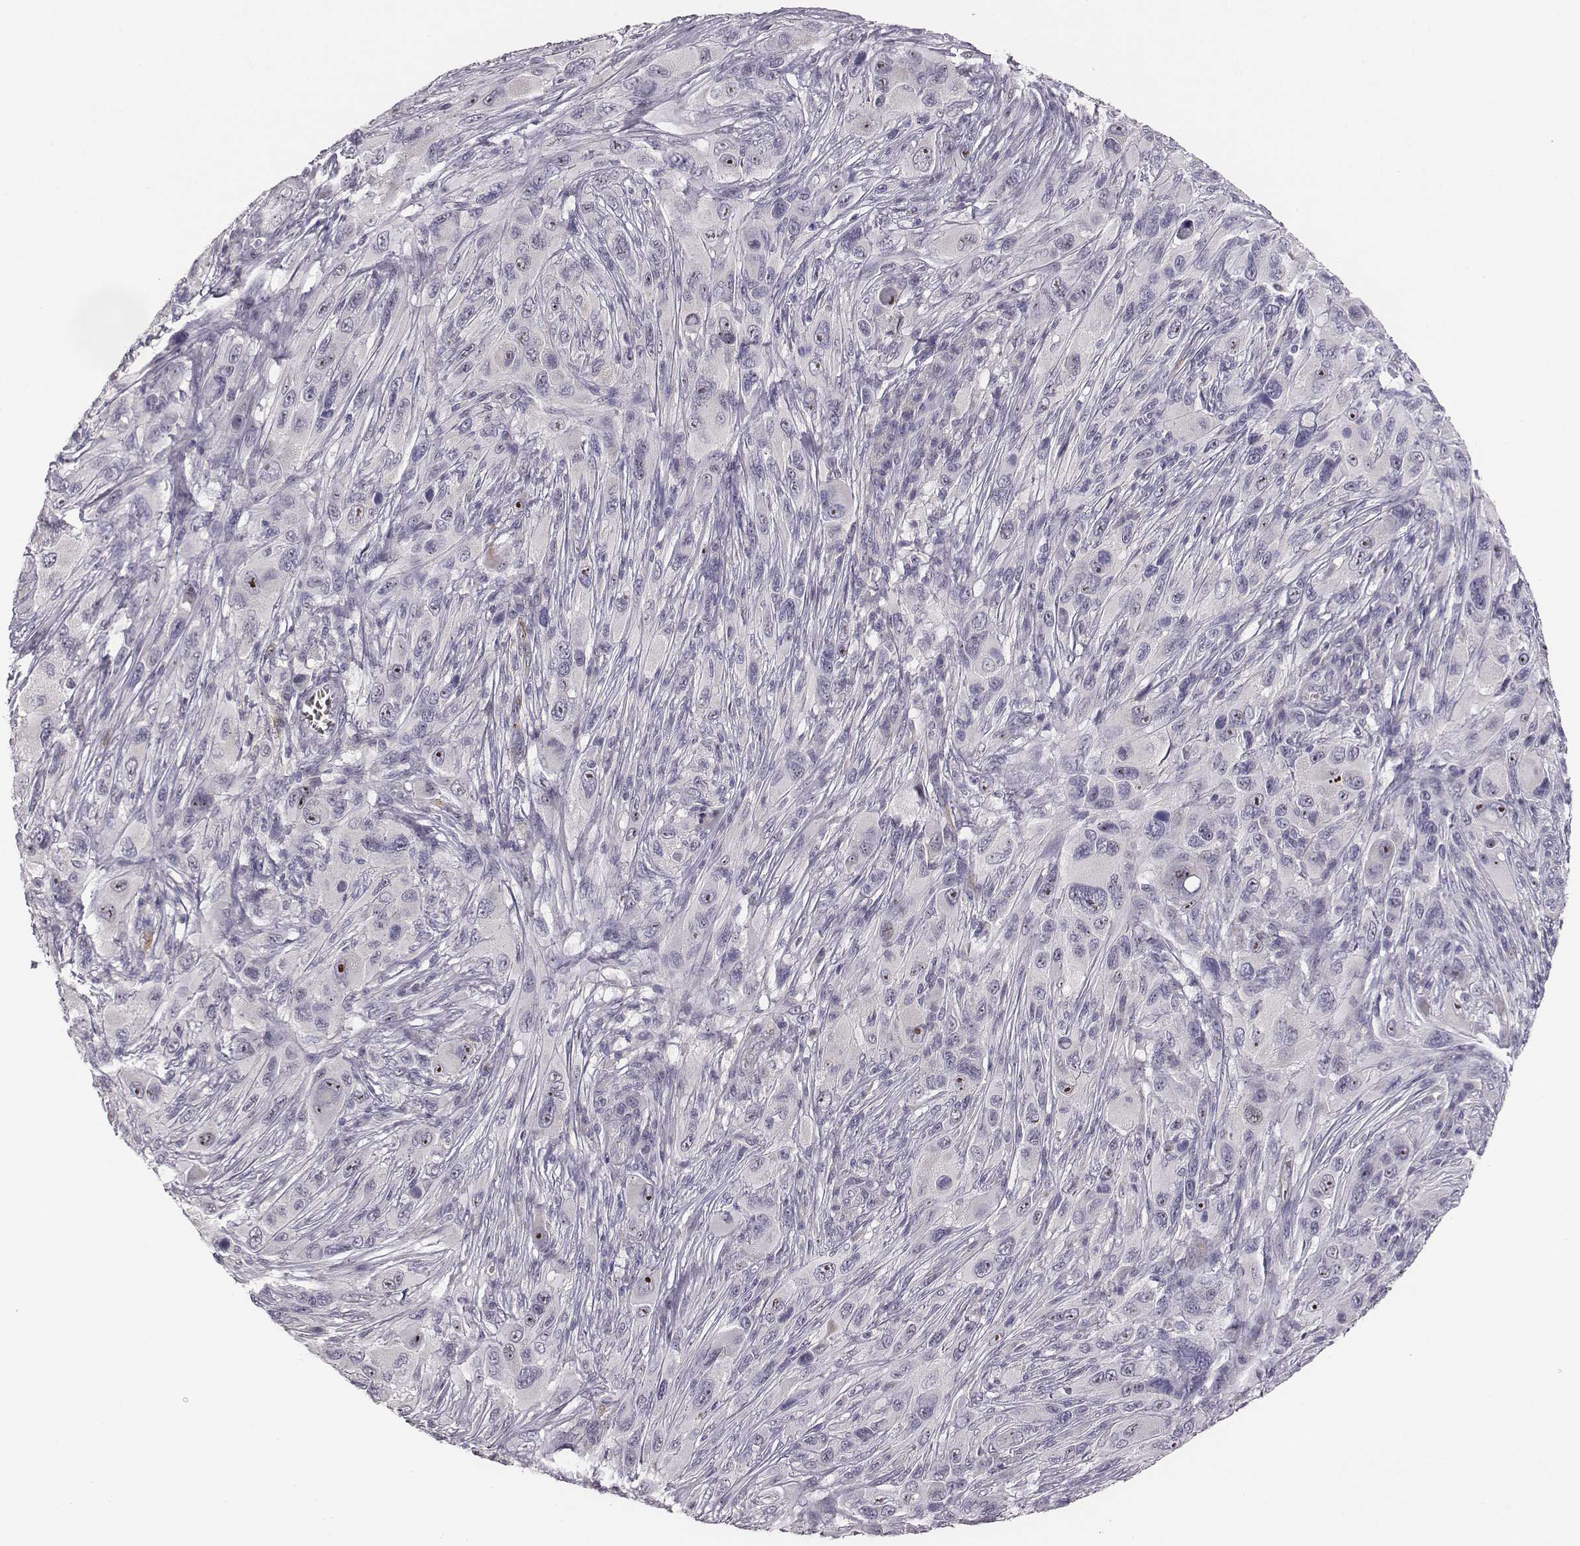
{"staining": {"intensity": "strong", "quantity": "<25%", "location": "nuclear"}, "tissue": "melanoma", "cell_type": "Tumor cells", "image_type": "cancer", "snomed": [{"axis": "morphology", "description": "Malignant melanoma, NOS"}, {"axis": "topography", "description": "Skin"}], "caption": "High-power microscopy captured an IHC histopathology image of malignant melanoma, revealing strong nuclear expression in about <25% of tumor cells. Immunohistochemistry (ihc) stains the protein of interest in brown and the nuclei are stained blue.", "gene": "NIFK", "patient": {"sex": "male", "age": 53}}